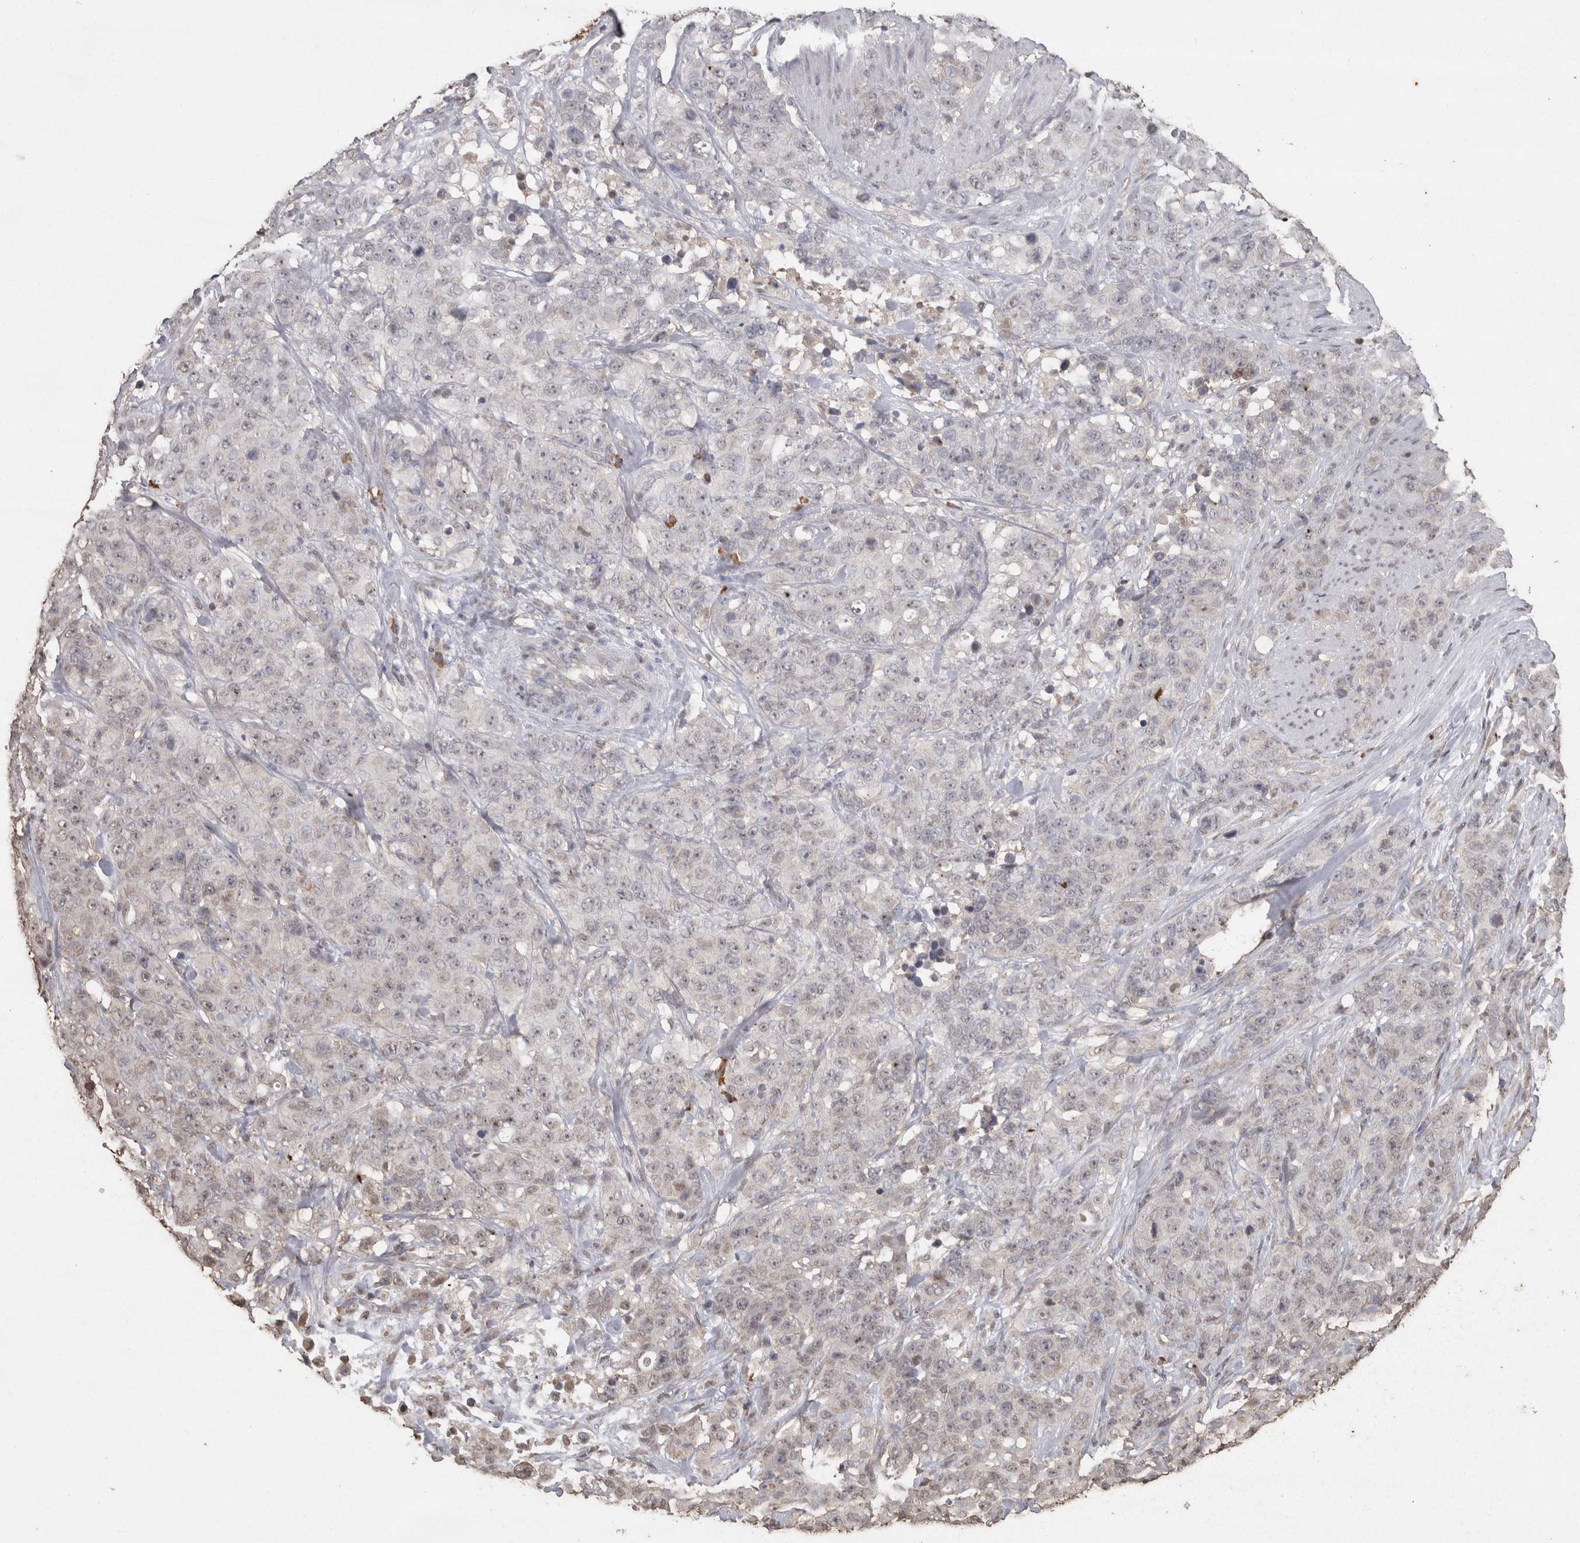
{"staining": {"intensity": "weak", "quantity": "<25%", "location": "nuclear"}, "tissue": "stomach cancer", "cell_type": "Tumor cells", "image_type": "cancer", "snomed": [{"axis": "morphology", "description": "Adenocarcinoma, NOS"}, {"axis": "topography", "description": "Stomach"}], "caption": "There is no significant positivity in tumor cells of adenocarcinoma (stomach).", "gene": "CRELD2", "patient": {"sex": "male", "age": 48}}